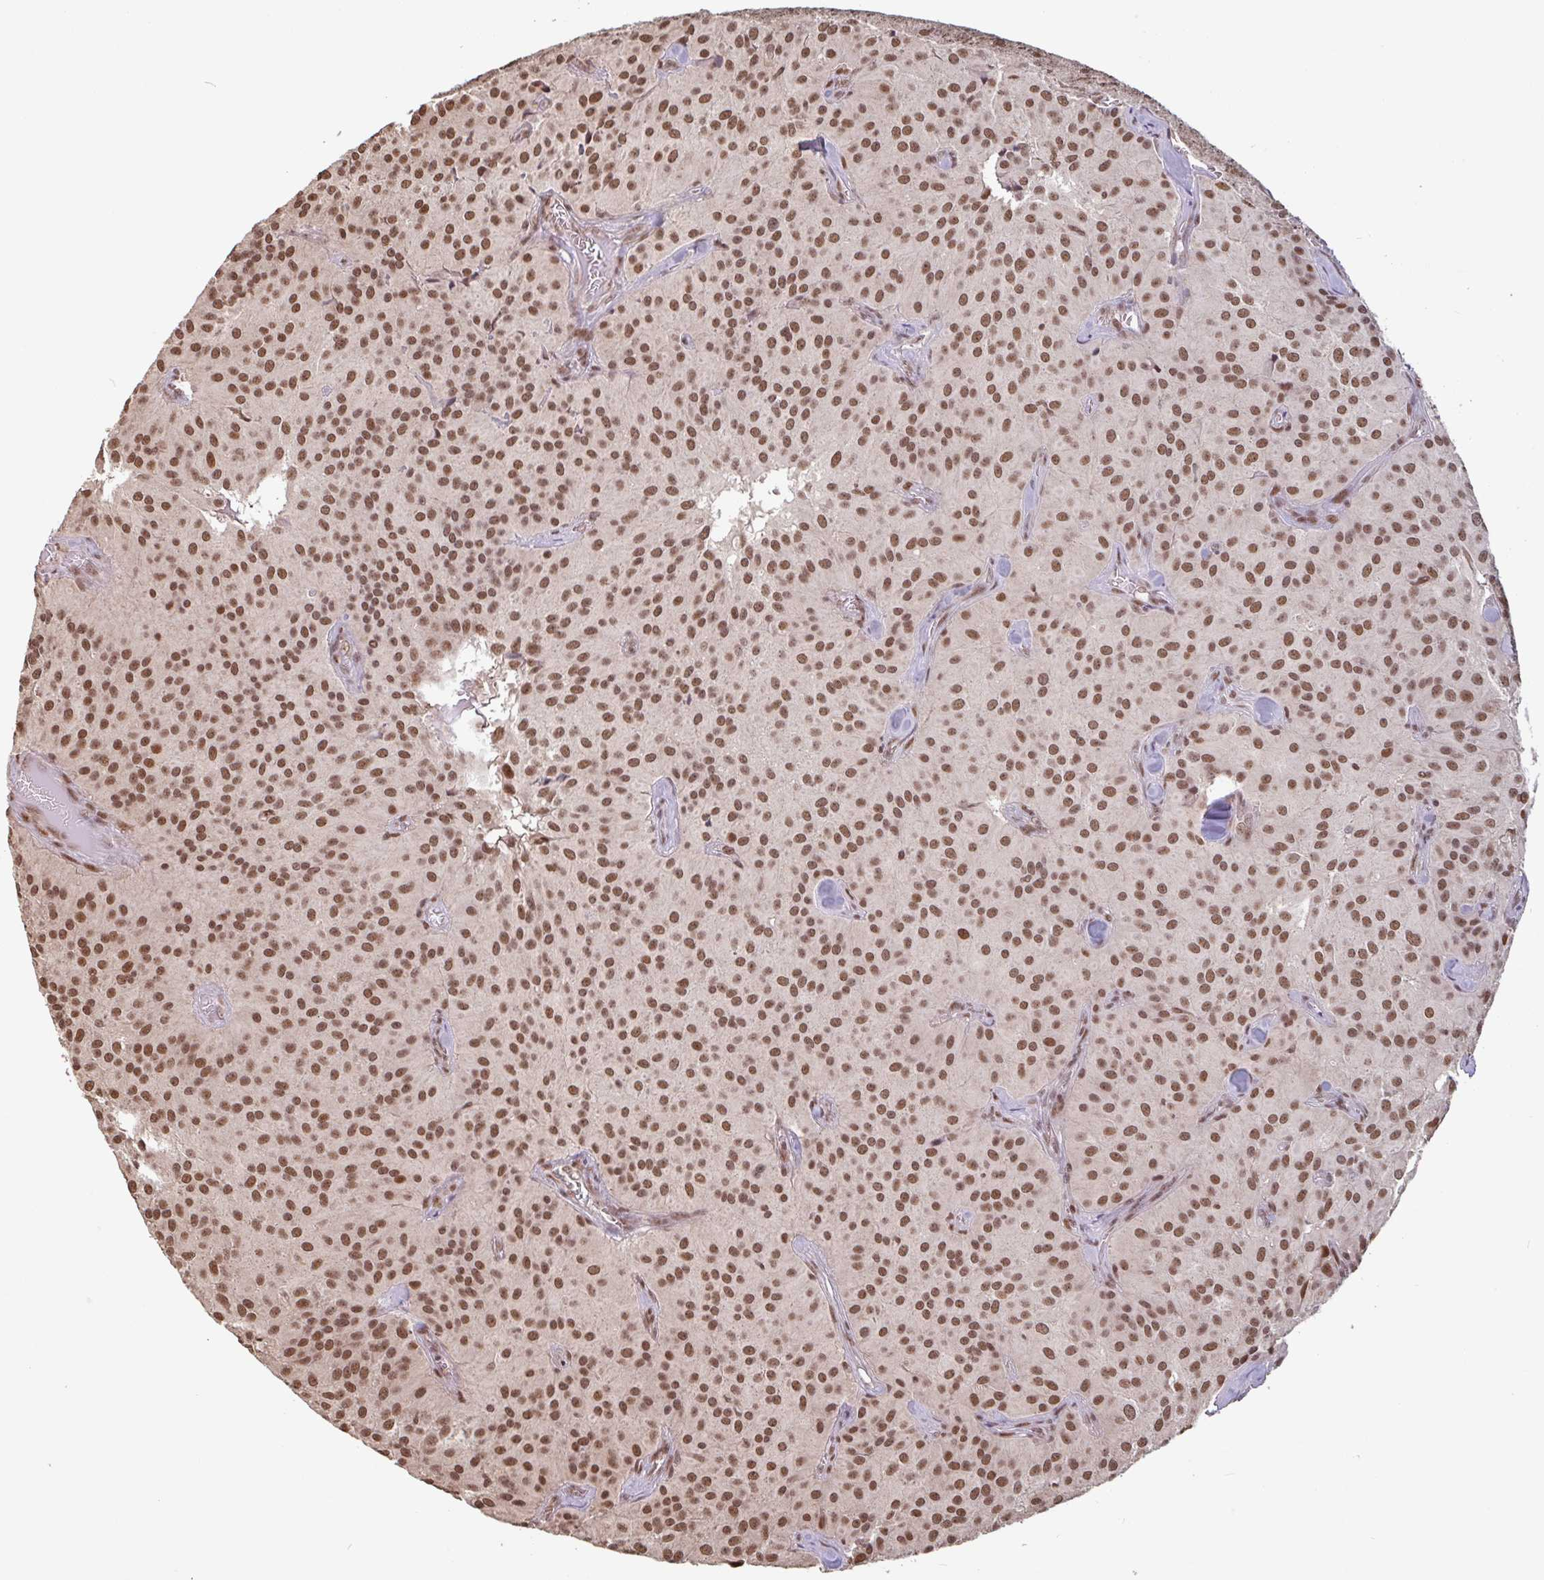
{"staining": {"intensity": "moderate", "quantity": ">75%", "location": "nuclear"}, "tissue": "glioma", "cell_type": "Tumor cells", "image_type": "cancer", "snomed": [{"axis": "morphology", "description": "Glioma, malignant, Low grade"}, {"axis": "topography", "description": "Brain"}], "caption": "Protein analysis of glioma tissue demonstrates moderate nuclear staining in about >75% of tumor cells.", "gene": "DR1", "patient": {"sex": "male", "age": 42}}